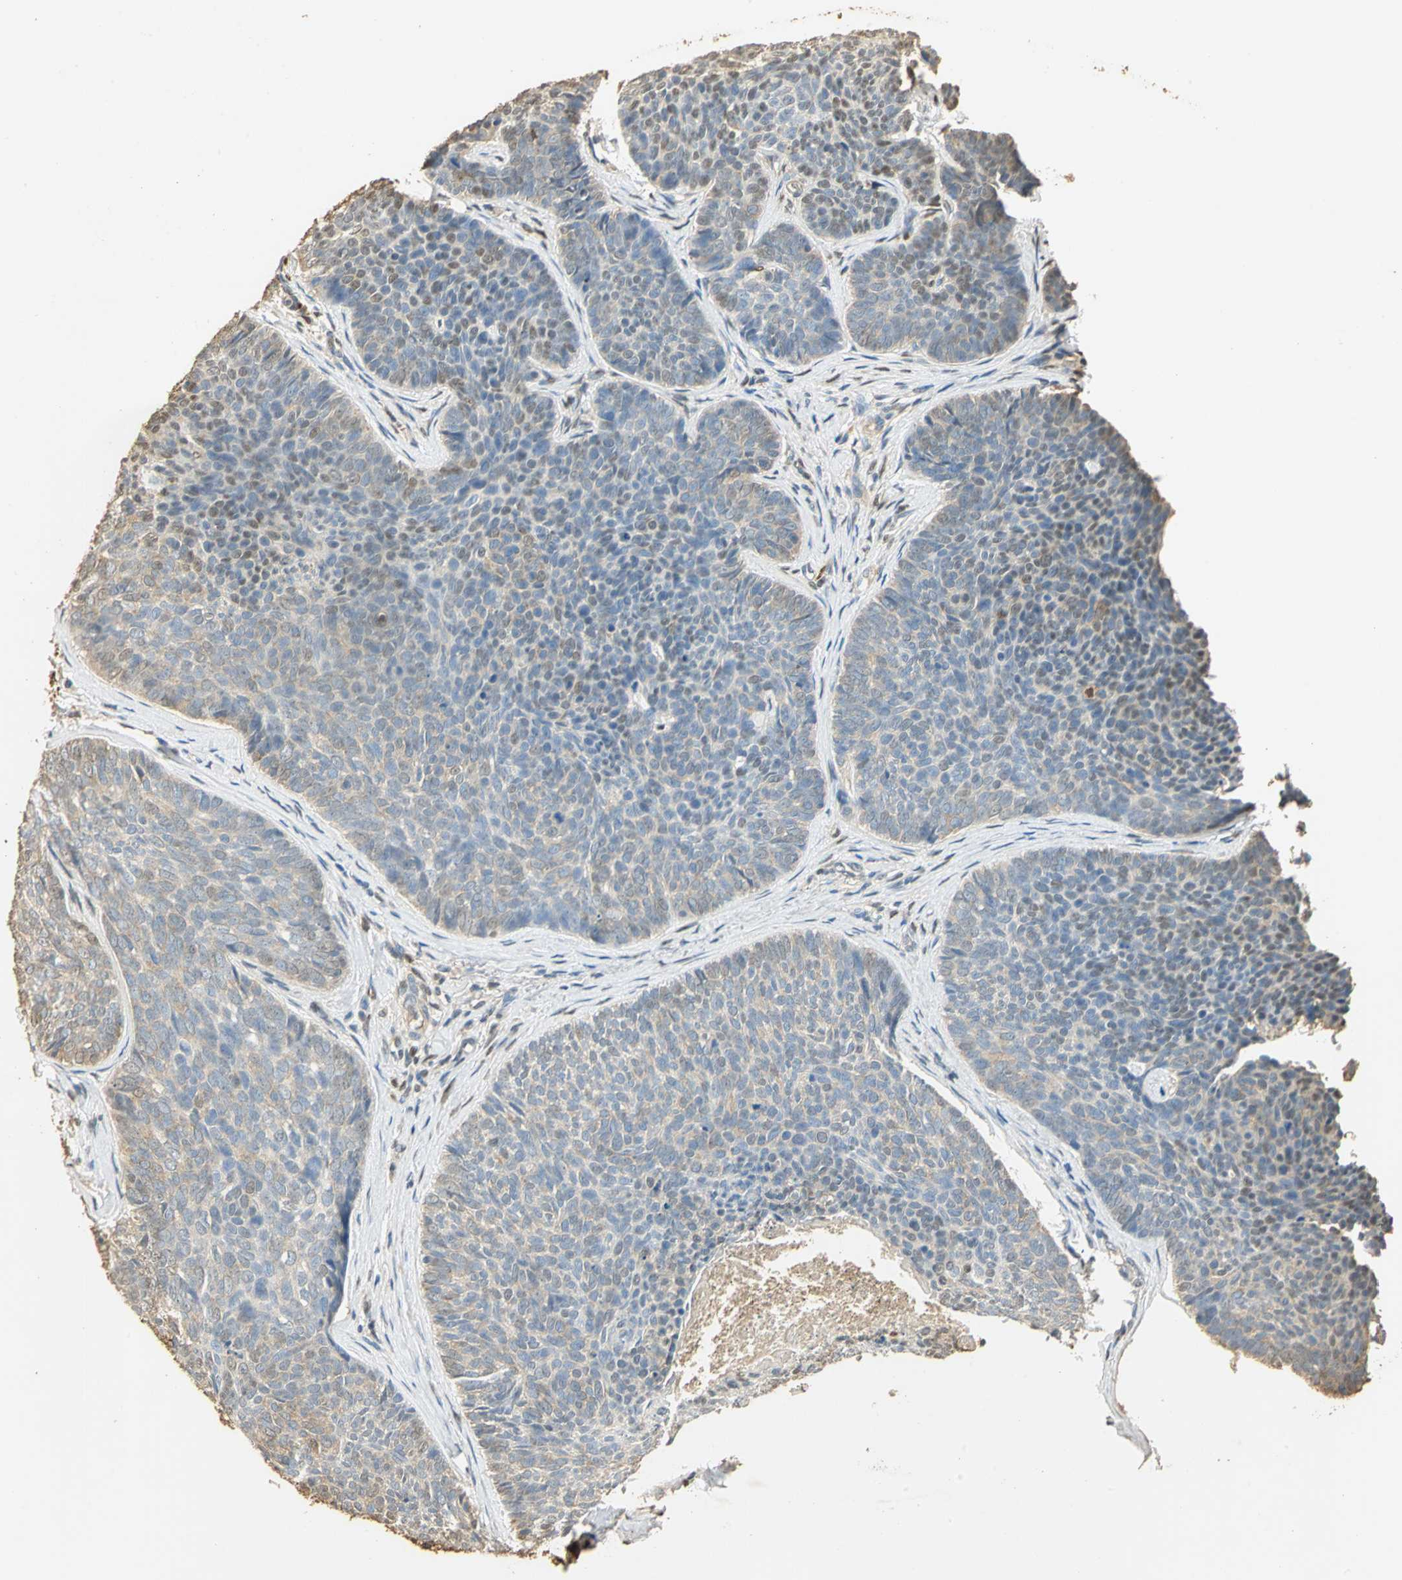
{"staining": {"intensity": "weak", "quantity": "25%-75%", "location": "cytoplasmic/membranous"}, "tissue": "skin cancer", "cell_type": "Tumor cells", "image_type": "cancer", "snomed": [{"axis": "morphology", "description": "Normal tissue, NOS"}, {"axis": "morphology", "description": "Basal cell carcinoma"}, {"axis": "topography", "description": "Skin"}], "caption": "A low amount of weak cytoplasmic/membranous positivity is seen in about 25%-75% of tumor cells in basal cell carcinoma (skin) tissue. The protein is shown in brown color, while the nuclei are stained blue.", "gene": "GAPDH", "patient": {"sex": "female", "age": 69}}